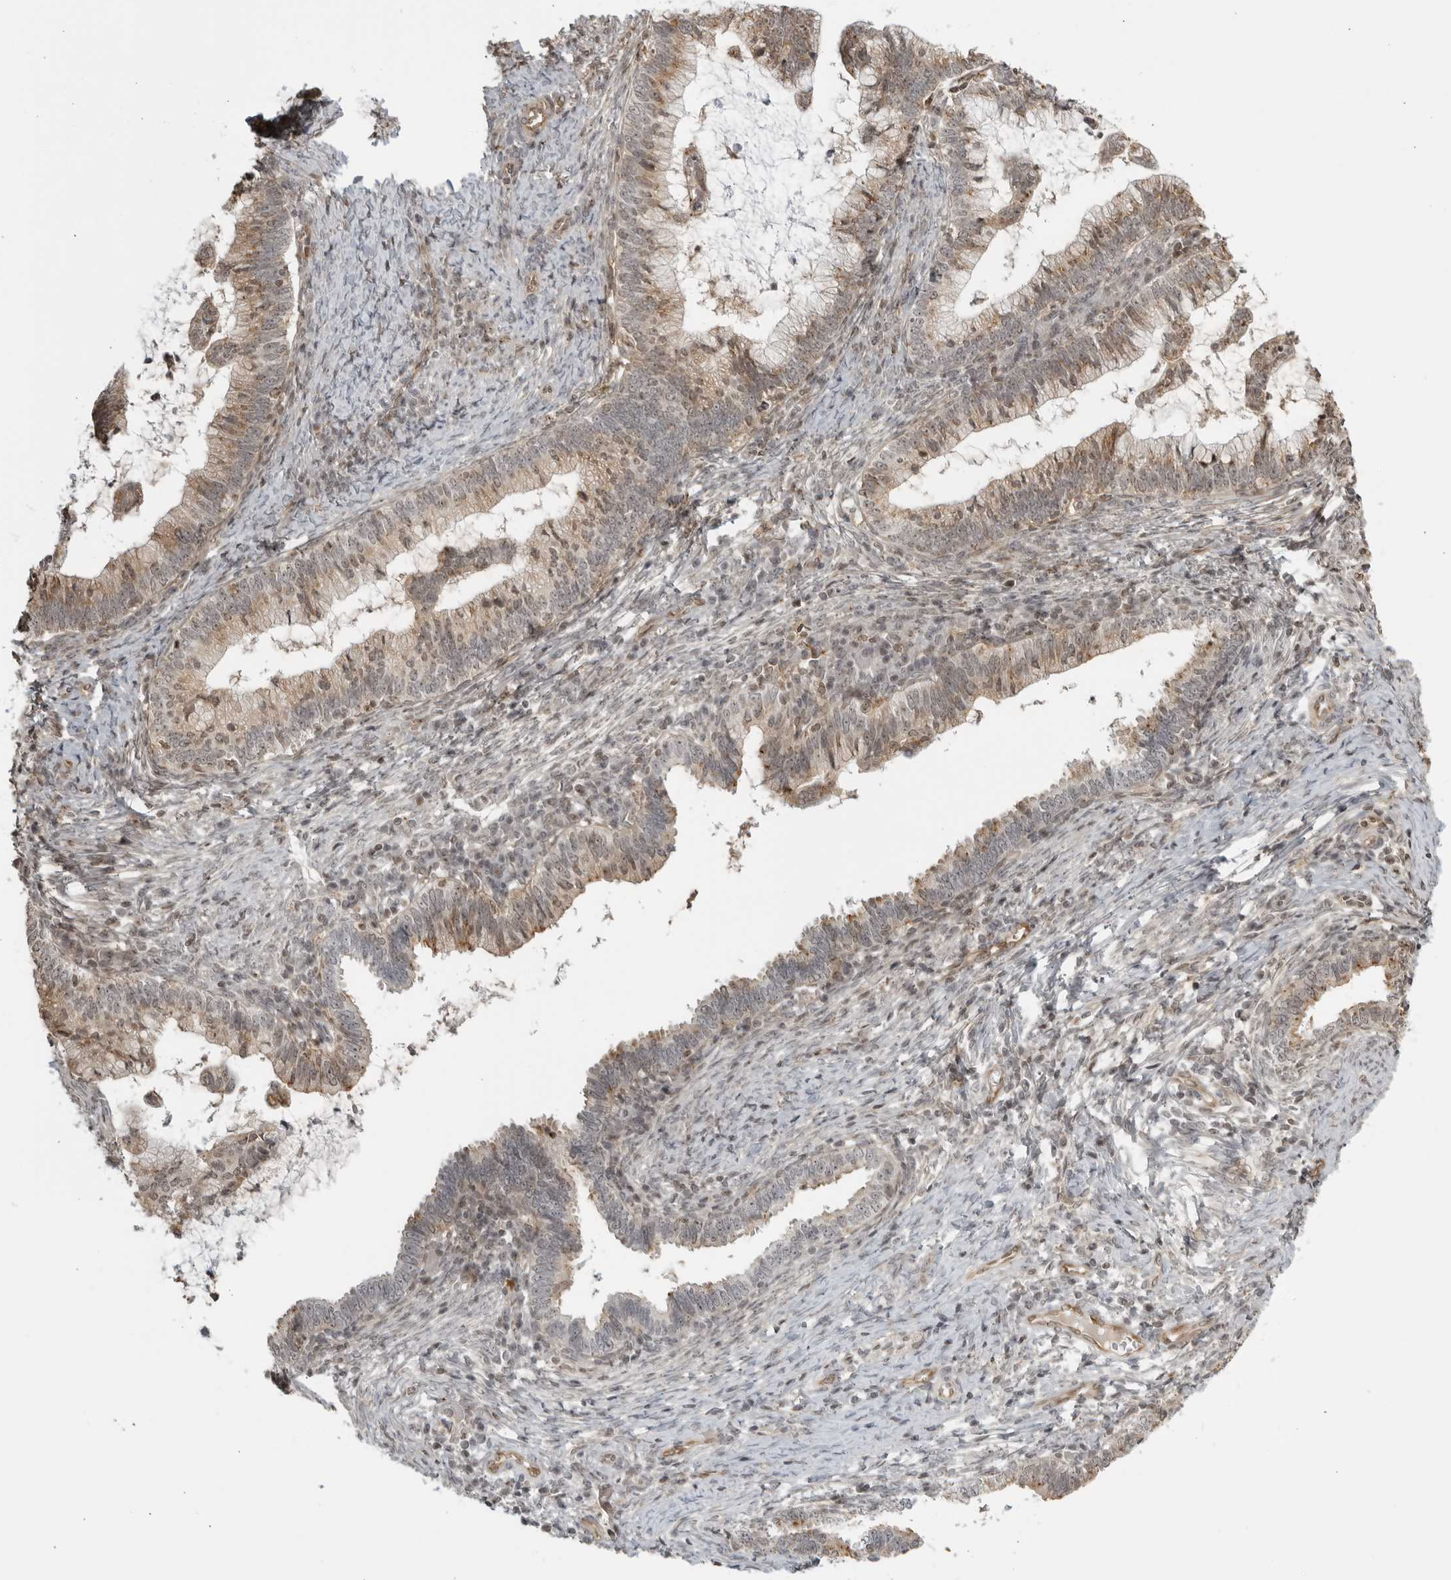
{"staining": {"intensity": "moderate", "quantity": "25%-75%", "location": "cytoplasmic/membranous"}, "tissue": "cervical cancer", "cell_type": "Tumor cells", "image_type": "cancer", "snomed": [{"axis": "morphology", "description": "Adenocarcinoma, NOS"}, {"axis": "topography", "description": "Cervix"}], "caption": "Cervical cancer stained with a brown dye displays moderate cytoplasmic/membranous positive expression in approximately 25%-75% of tumor cells.", "gene": "TCF21", "patient": {"sex": "female", "age": 36}}